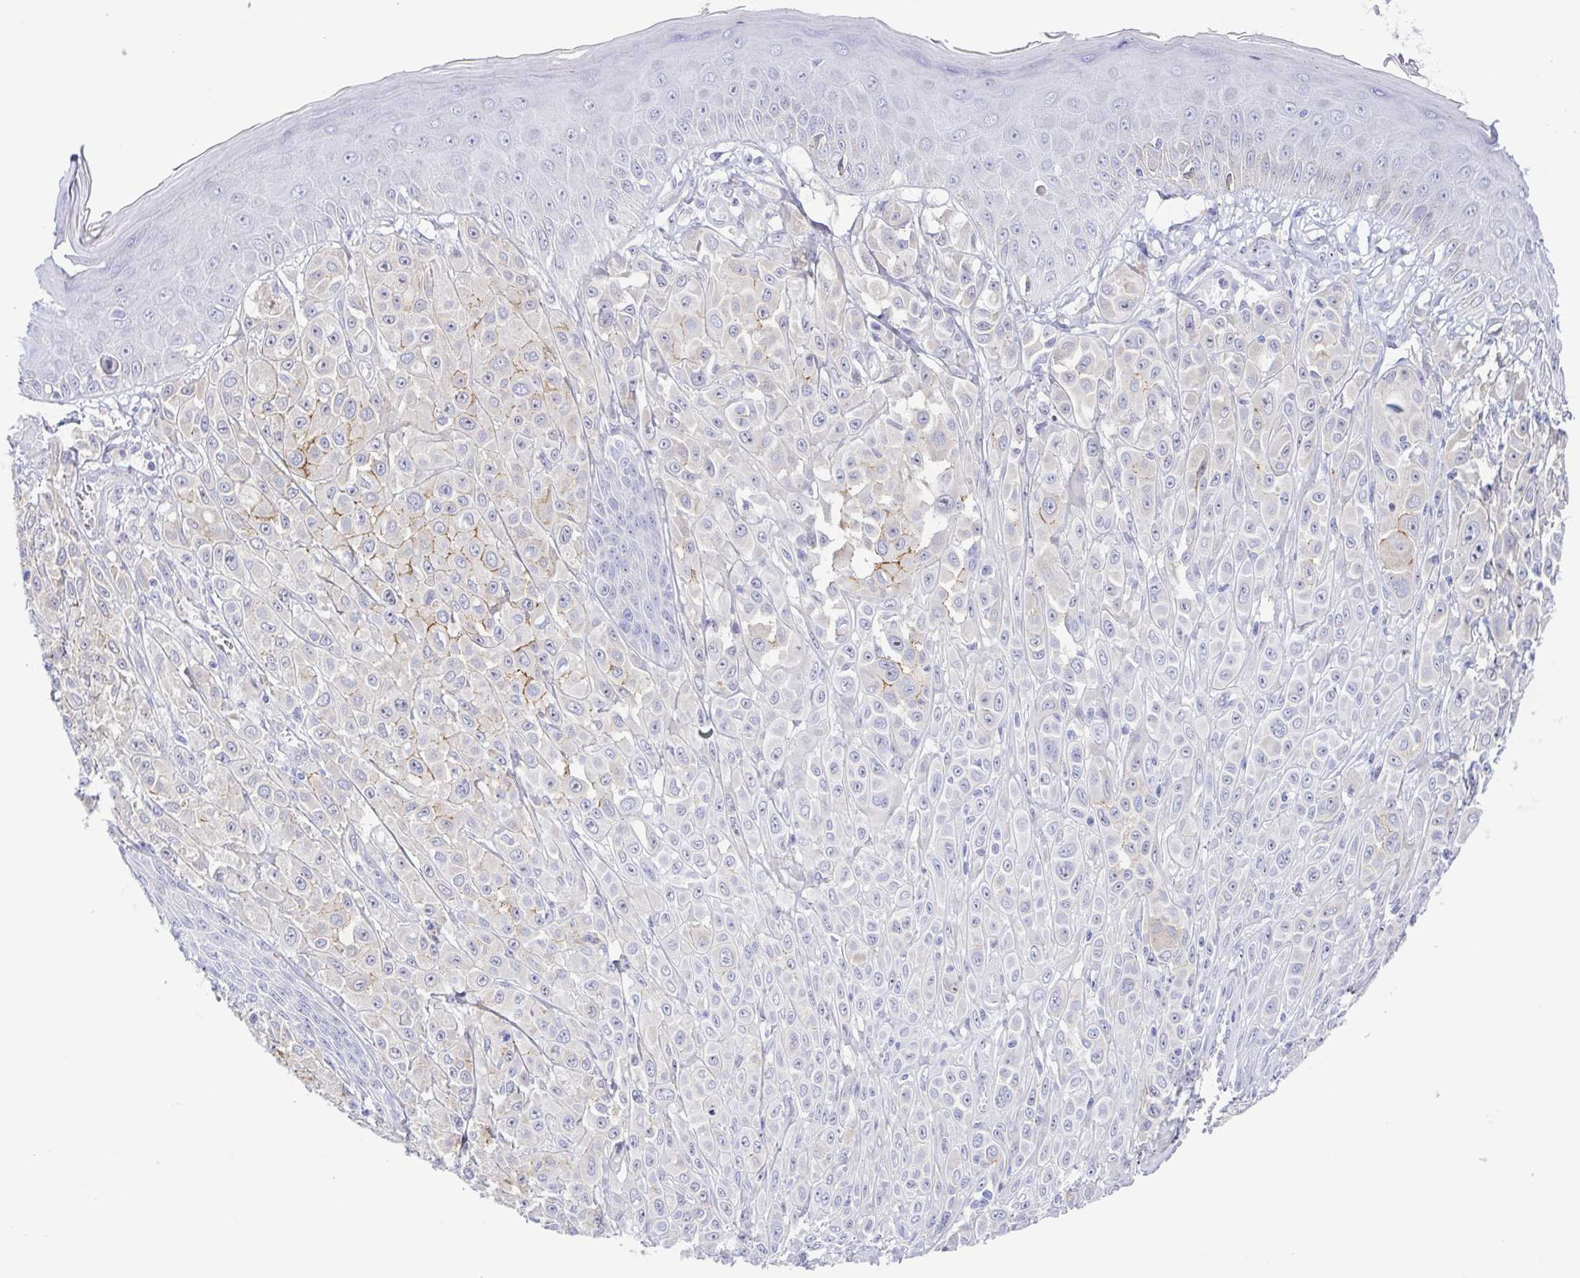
{"staining": {"intensity": "negative", "quantity": "none", "location": "none"}, "tissue": "melanoma", "cell_type": "Tumor cells", "image_type": "cancer", "snomed": [{"axis": "morphology", "description": "Malignant melanoma, NOS"}, {"axis": "topography", "description": "Skin"}], "caption": "DAB immunohistochemical staining of malignant melanoma reveals no significant staining in tumor cells.", "gene": "MUCL3", "patient": {"sex": "male", "age": 67}}